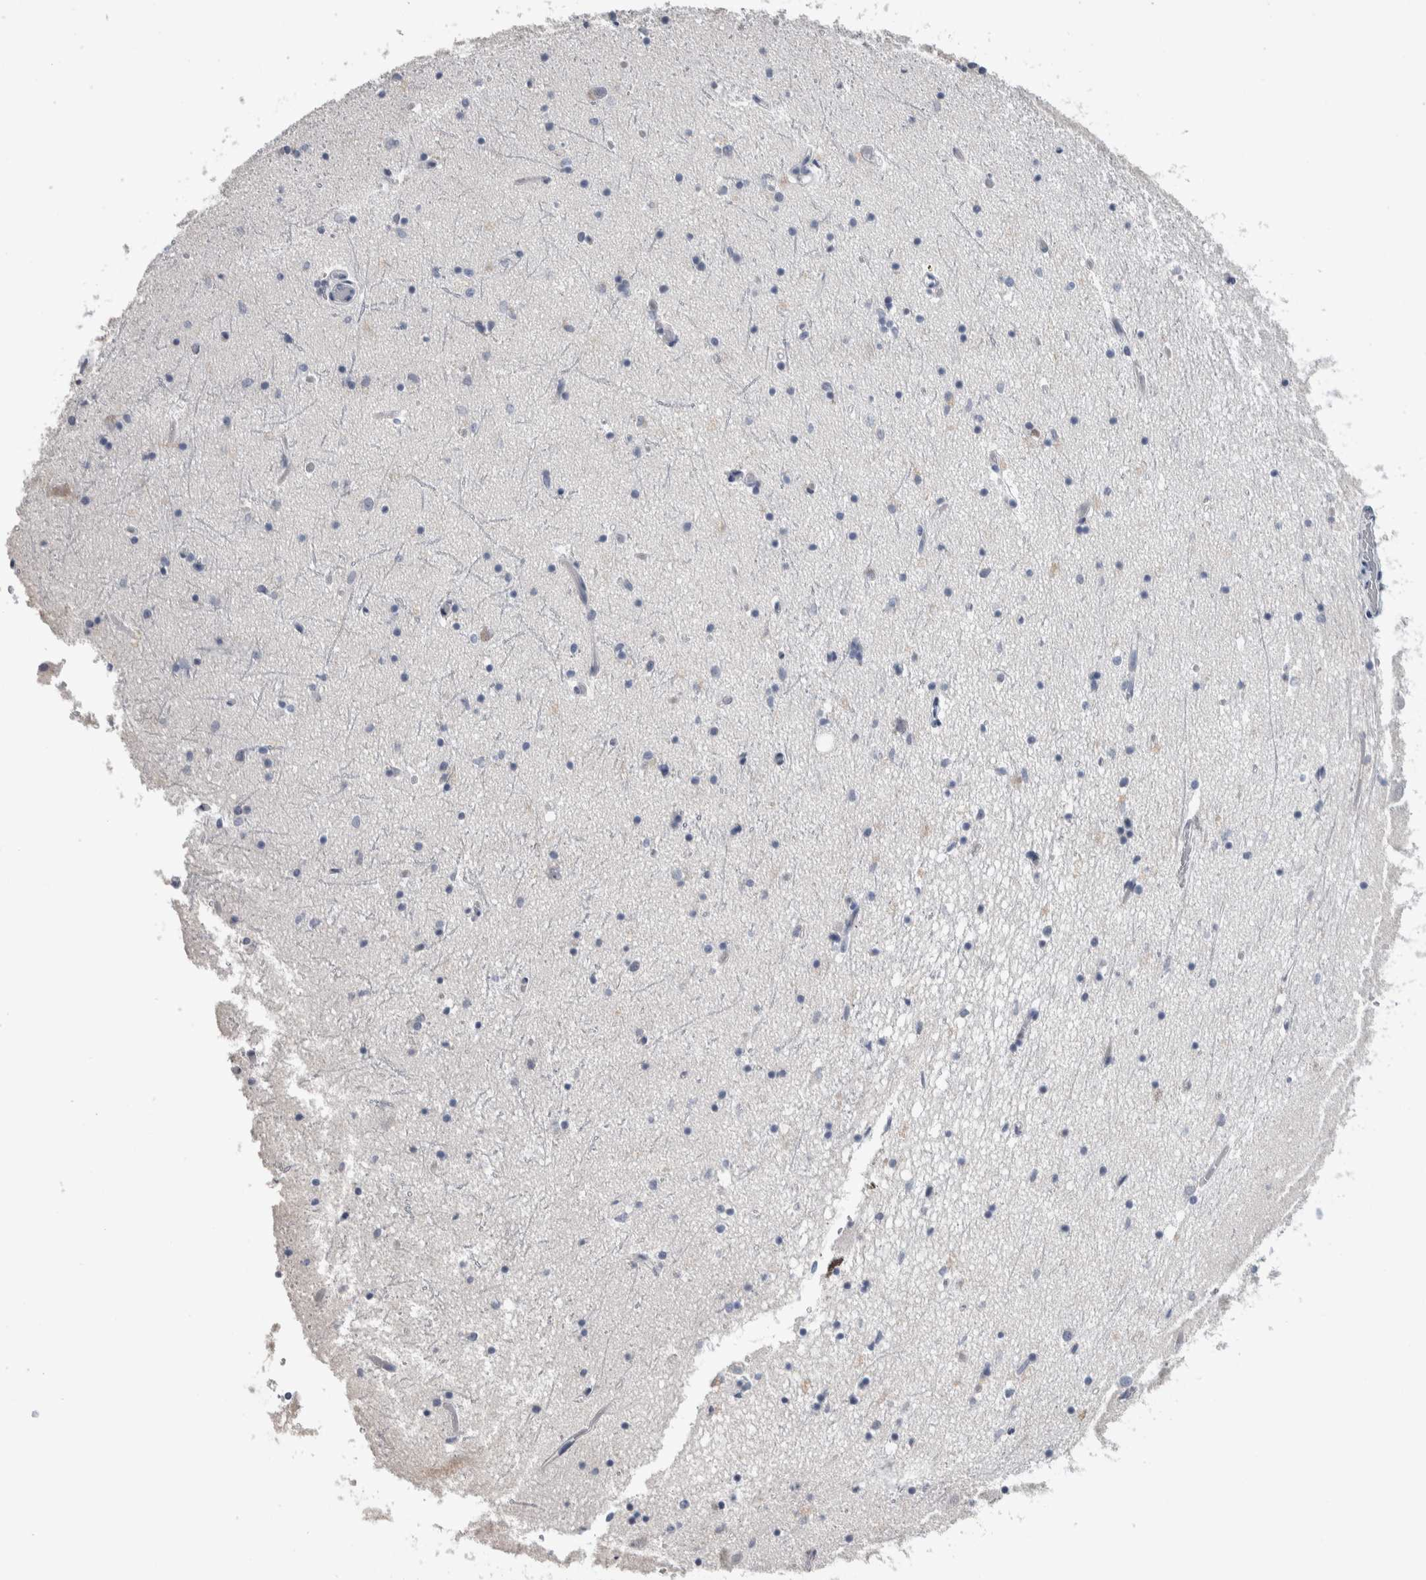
{"staining": {"intensity": "negative", "quantity": "none", "location": "none"}, "tissue": "hippocampus", "cell_type": "Glial cells", "image_type": "normal", "snomed": [{"axis": "morphology", "description": "Normal tissue, NOS"}, {"axis": "topography", "description": "Hippocampus"}], "caption": "High power microscopy histopathology image of an IHC histopathology image of normal hippocampus, revealing no significant expression in glial cells.", "gene": "TMEM102", "patient": {"sex": "male", "age": 70}}